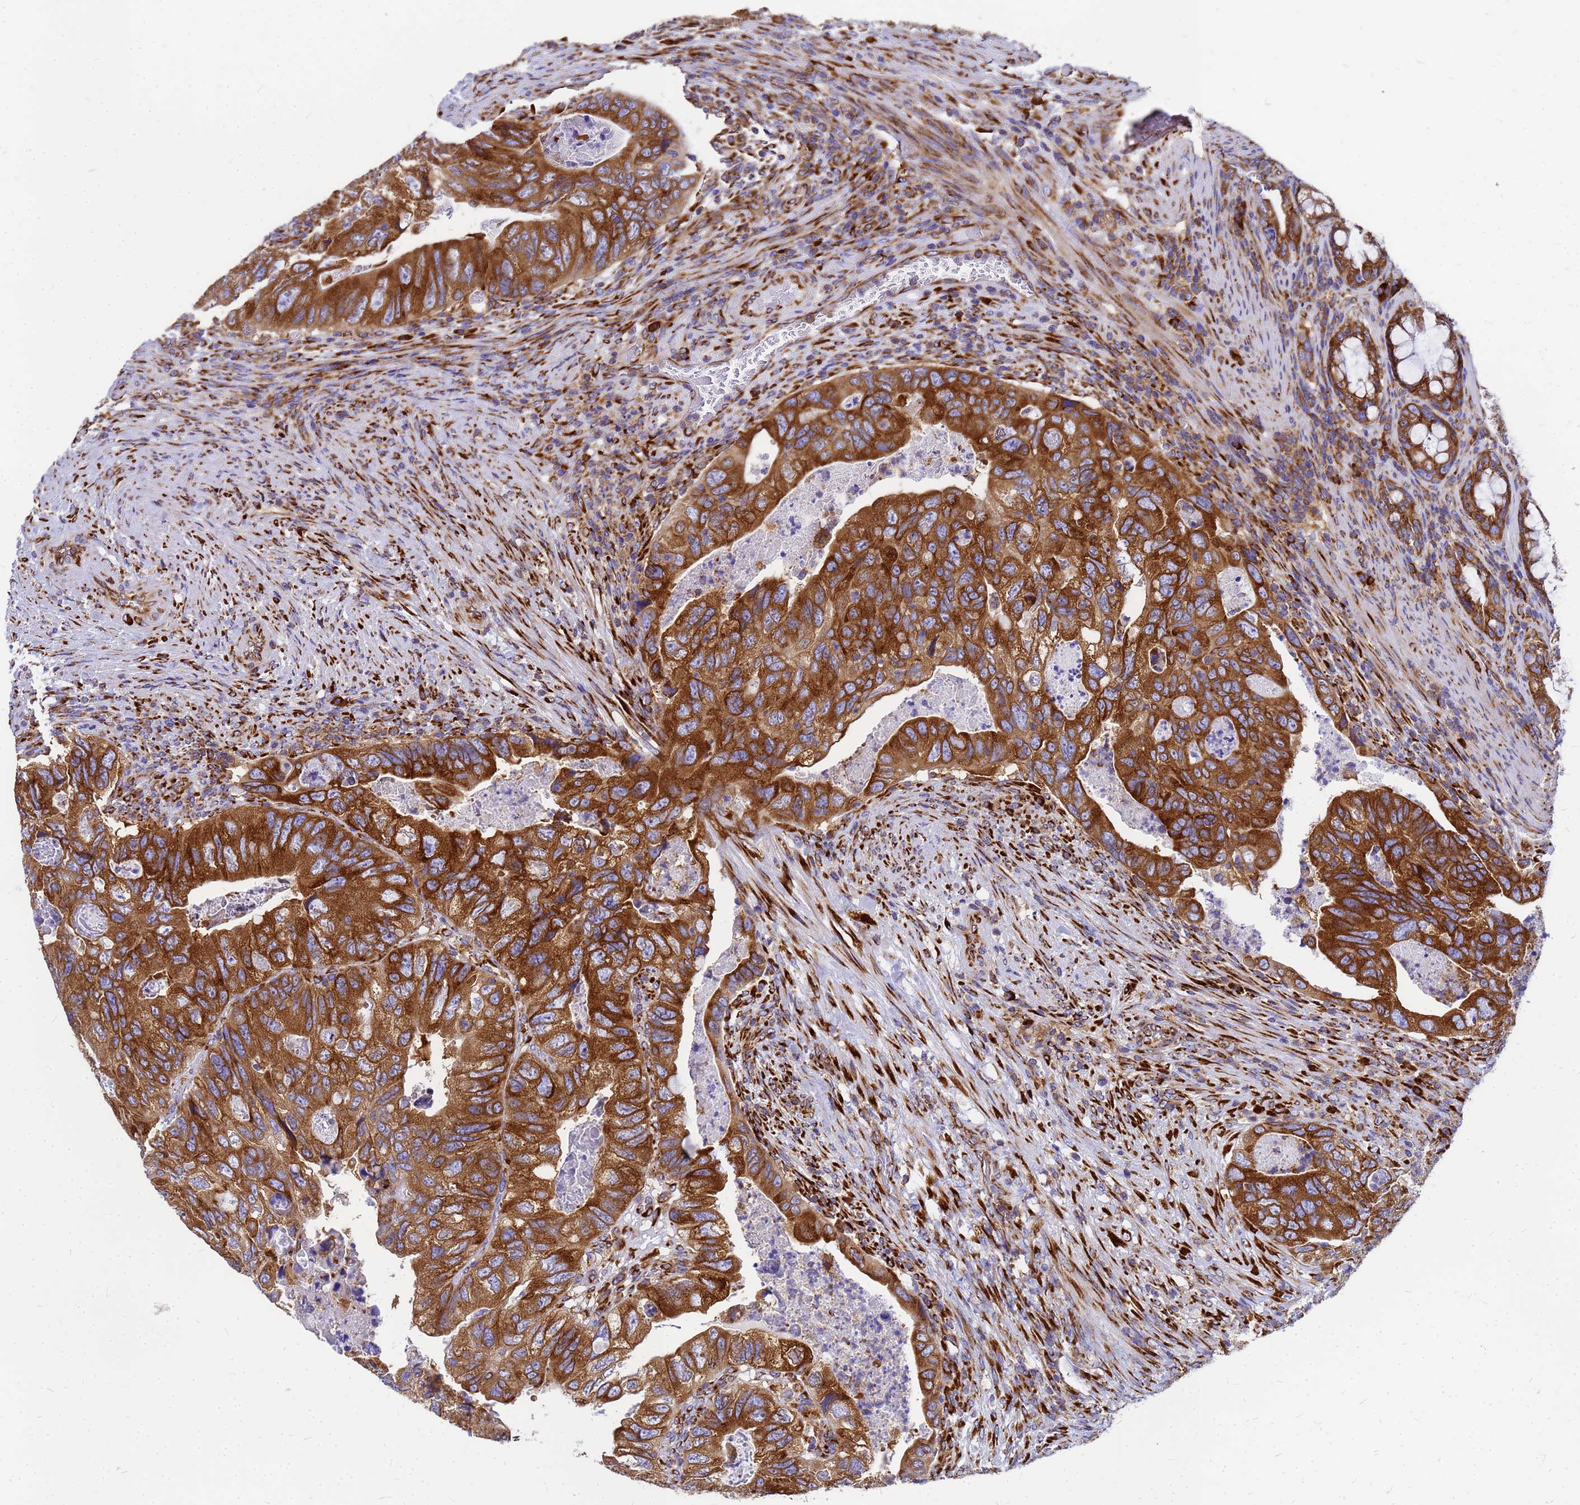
{"staining": {"intensity": "strong", "quantity": ">75%", "location": "cytoplasmic/membranous"}, "tissue": "colorectal cancer", "cell_type": "Tumor cells", "image_type": "cancer", "snomed": [{"axis": "morphology", "description": "Adenocarcinoma, NOS"}, {"axis": "topography", "description": "Rectum"}], "caption": "Protein staining displays strong cytoplasmic/membranous staining in about >75% of tumor cells in colorectal cancer. (brown staining indicates protein expression, while blue staining denotes nuclei).", "gene": "EEF1D", "patient": {"sex": "male", "age": 63}}